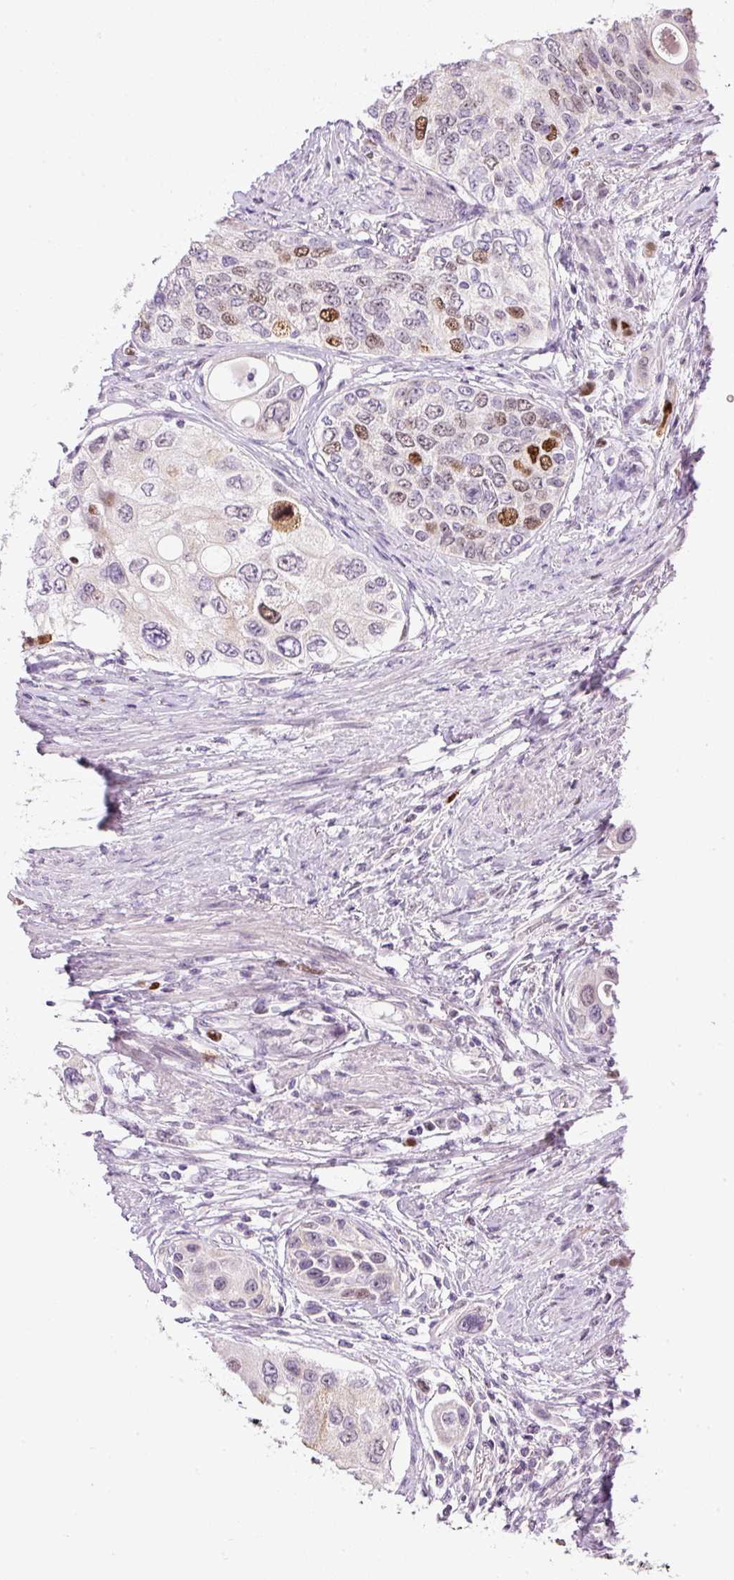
{"staining": {"intensity": "moderate", "quantity": "<25%", "location": "nuclear"}, "tissue": "urothelial cancer", "cell_type": "Tumor cells", "image_type": "cancer", "snomed": [{"axis": "morphology", "description": "Urothelial carcinoma, High grade"}, {"axis": "topography", "description": "Urinary bladder"}], "caption": "A brown stain shows moderate nuclear positivity of a protein in high-grade urothelial carcinoma tumor cells.", "gene": "KPNA2", "patient": {"sex": "female", "age": 56}}